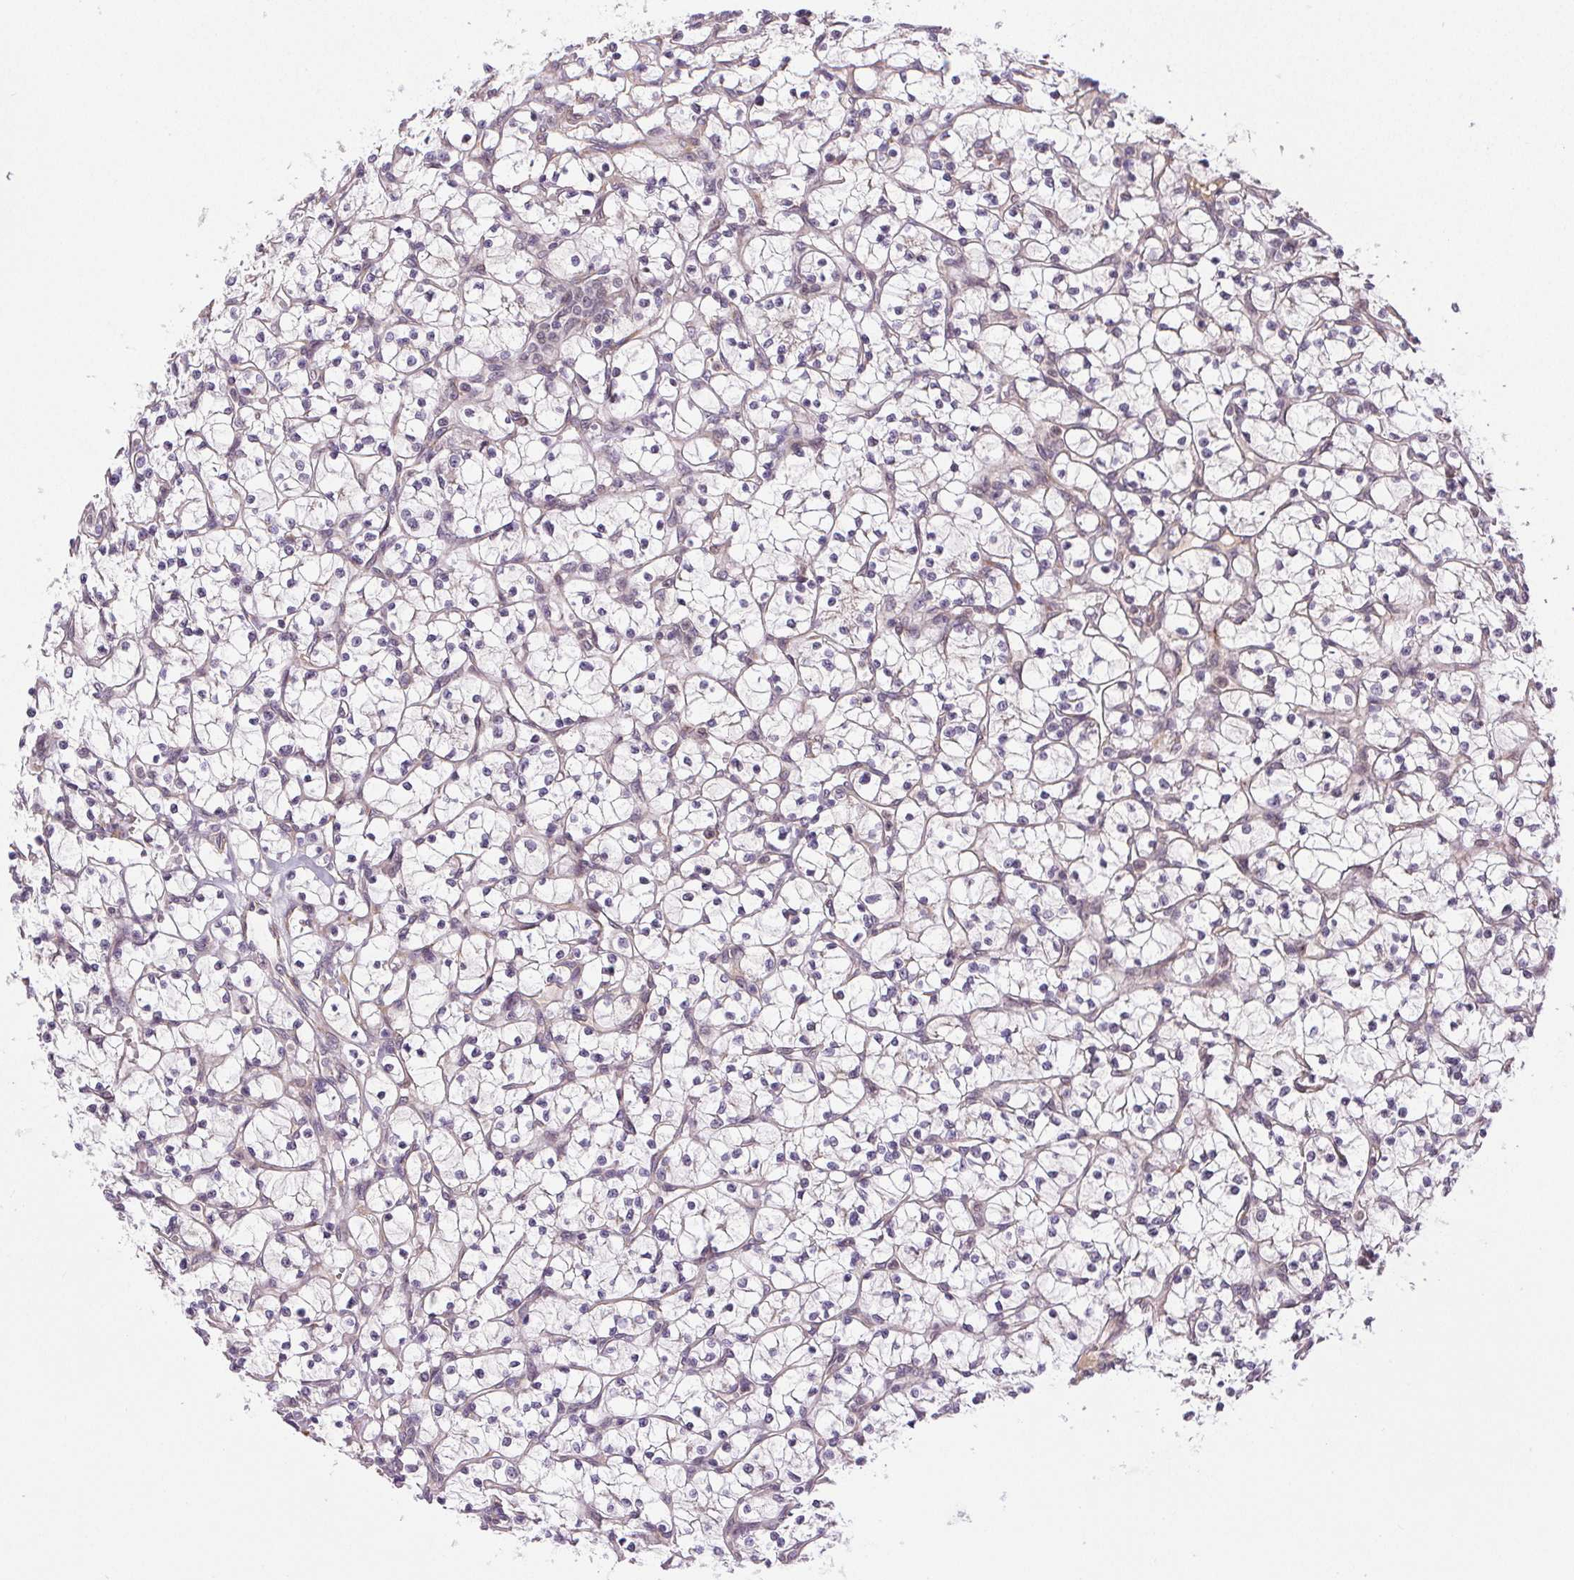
{"staining": {"intensity": "negative", "quantity": "none", "location": "none"}, "tissue": "renal cancer", "cell_type": "Tumor cells", "image_type": "cancer", "snomed": [{"axis": "morphology", "description": "Adenocarcinoma, NOS"}, {"axis": "topography", "description": "Kidney"}], "caption": "Immunohistochemical staining of adenocarcinoma (renal) demonstrates no significant positivity in tumor cells.", "gene": "CFAP92", "patient": {"sex": "female", "age": 64}}